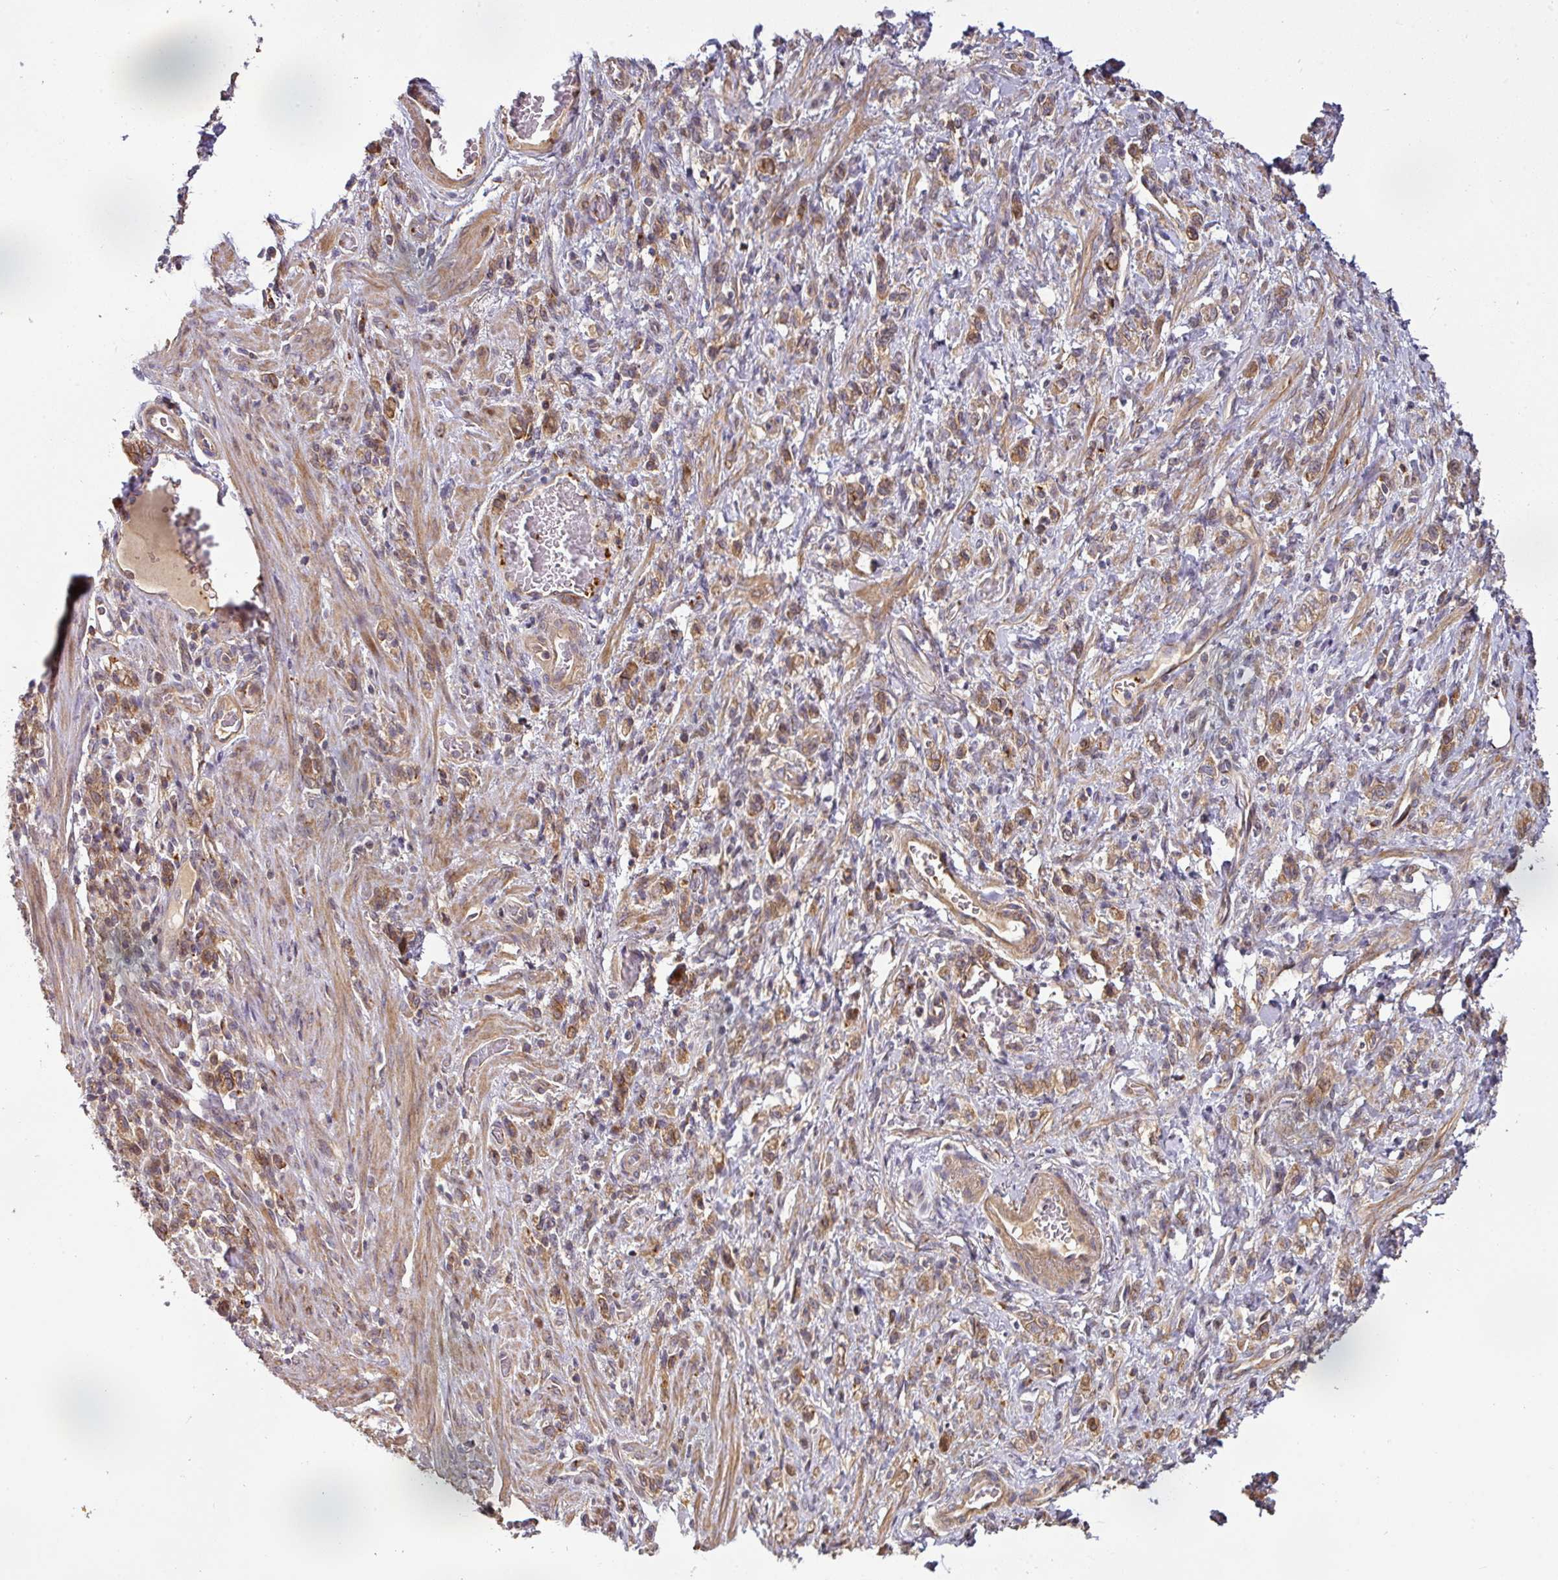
{"staining": {"intensity": "moderate", "quantity": ">75%", "location": "cytoplasmic/membranous"}, "tissue": "stomach cancer", "cell_type": "Tumor cells", "image_type": "cancer", "snomed": [{"axis": "morphology", "description": "Adenocarcinoma, NOS"}, {"axis": "topography", "description": "Stomach"}], "caption": "Immunohistochemistry (IHC) staining of stomach adenocarcinoma, which displays medium levels of moderate cytoplasmic/membranous positivity in about >75% of tumor cells indicating moderate cytoplasmic/membranous protein positivity. The staining was performed using DAB (brown) for protein detection and nuclei were counterstained in hematoxylin (blue).", "gene": "CASP2", "patient": {"sex": "female", "age": 79}}